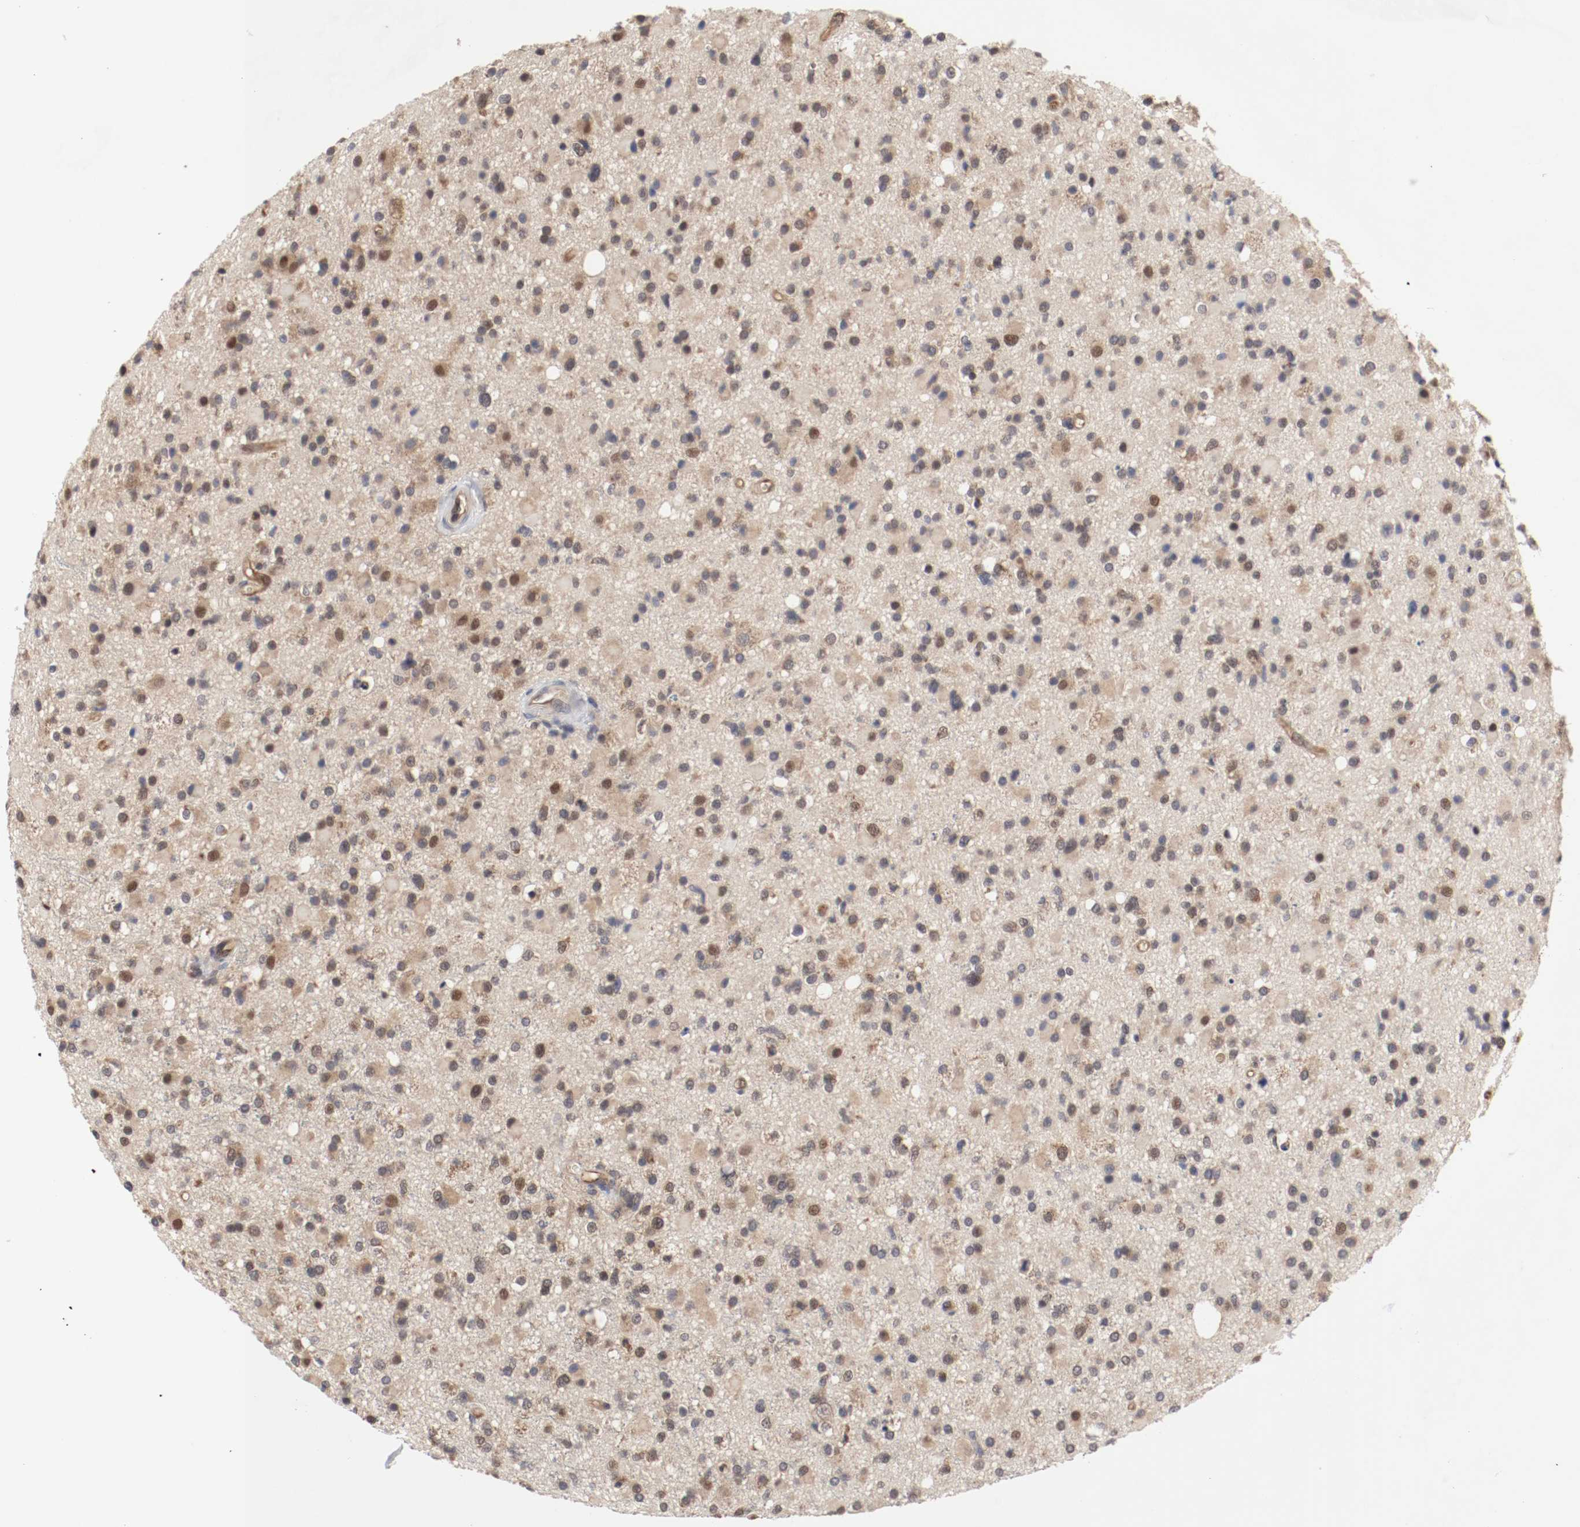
{"staining": {"intensity": "moderate", "quantity": ">75%", "location": "cytoplasmic/membranous,nuclear"}, "tissue": "glioma", "cell_type": "Tumor cells", "image_type": "cancer", "snomed": [{"axis": "morphology", "description": "Glioma, malignant, High grade"}, {"axis": "topography", "description": "Brain"}], "caption": "IHC image of neoplastic tissue: glioma stained using immunohistochemistry (IHC) reveals medium levels of moderate protein expression localized specifically in the cytoplasmic/membranous and nuclear of tumor cells, appearing as a cytoplasmic/membranous and nuclear brown color.", "gene": "AFG3L2", "patient": {"sex": "male", "age": 33}}